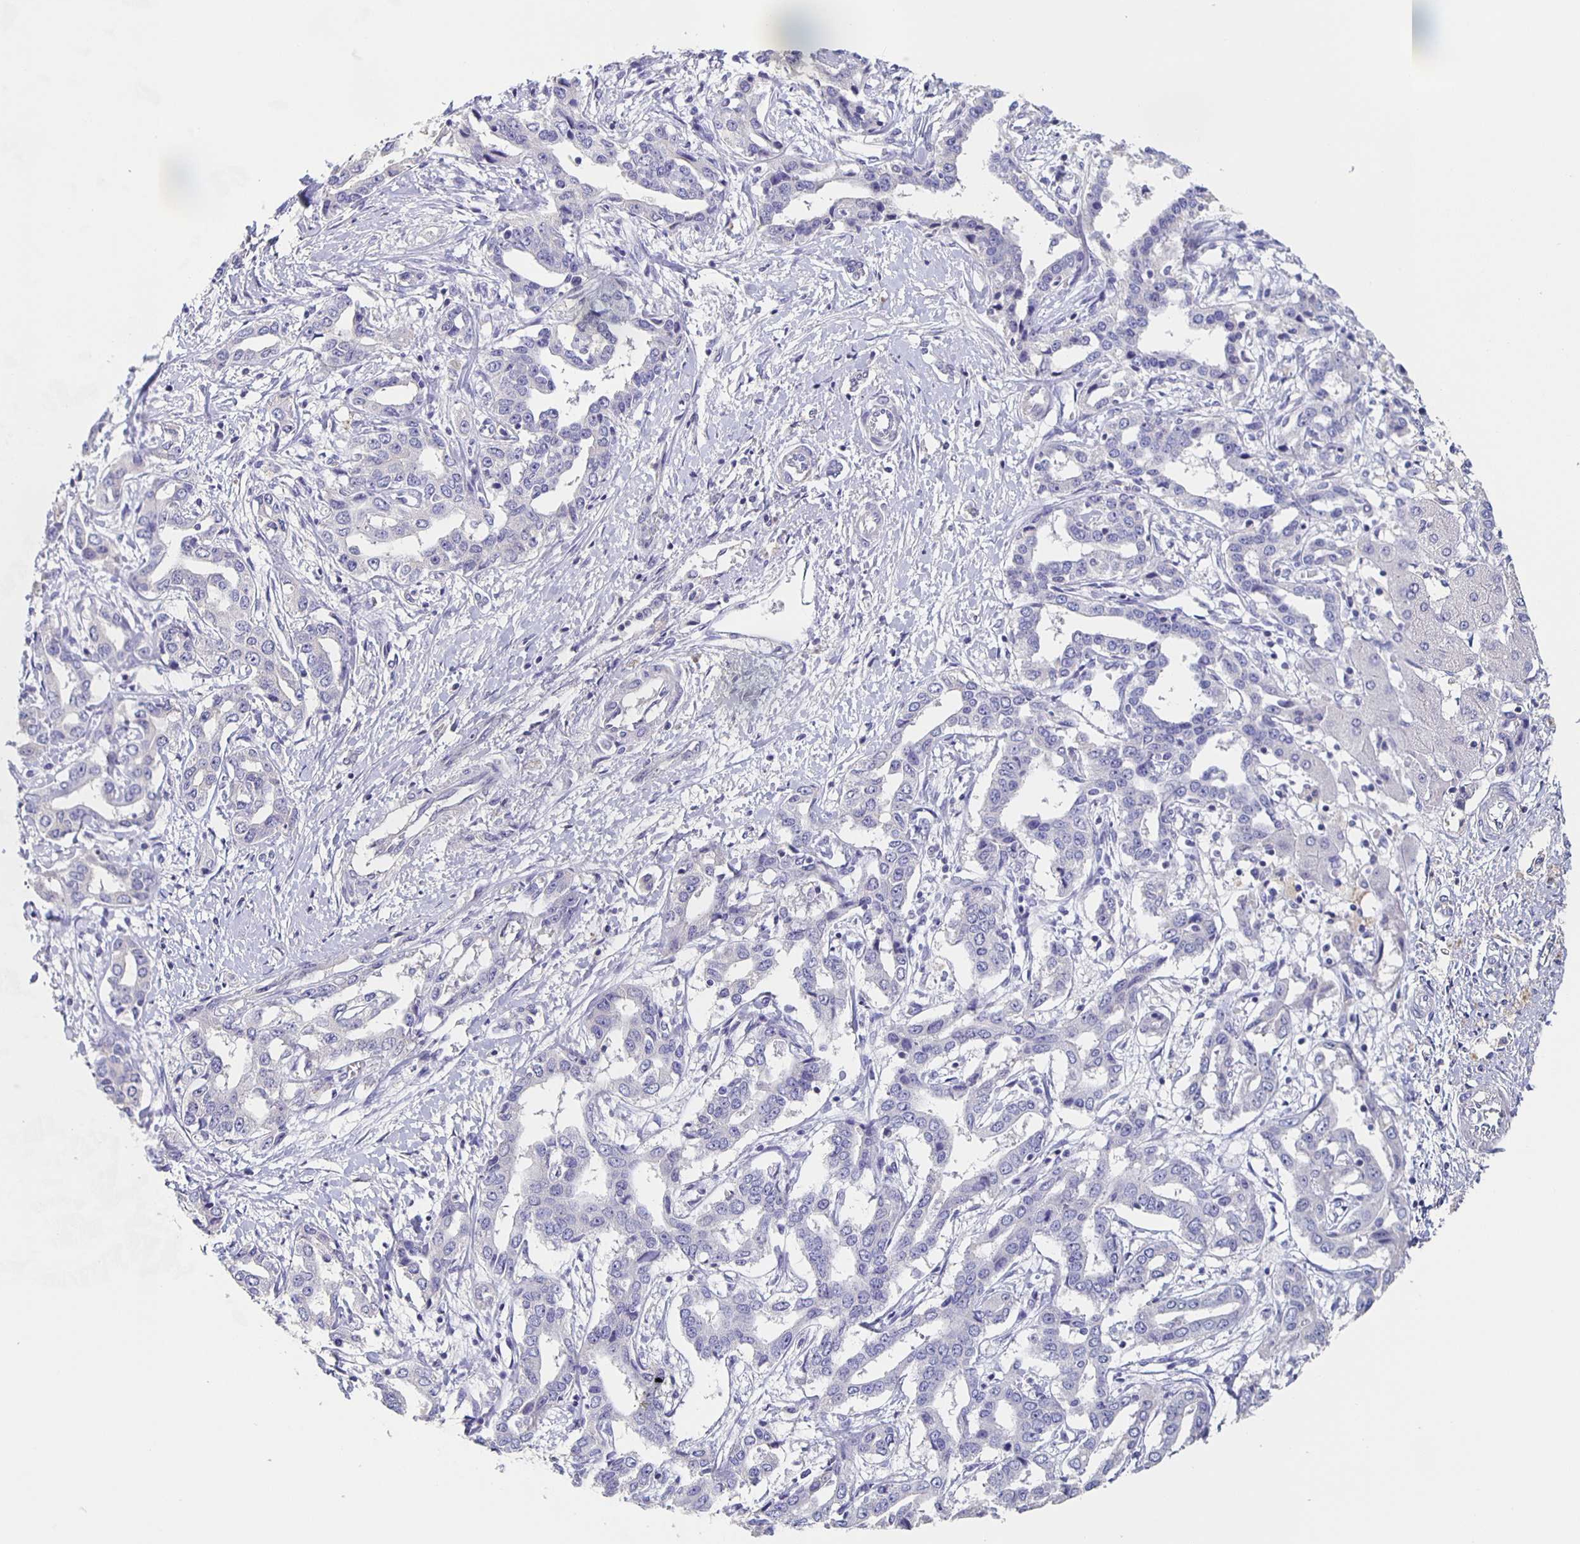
{"staining": {"intensity": "negative", "quantity": "none", "location": "none"}, "tissue": "liver cancer", "cell_type": "Tumor cells", "image_type": "cancer", "snomed": [{"axis": "morphology", "description": "Cholangiocarcinoma"}, {"axis": "topography", "description": "Liver"}], "caption": "The histopathology image displays no significant positivity in tumor cells of liver cancer.", "gene": "CACNA2D2", "patient": {"sex": "male", "age": 59}}